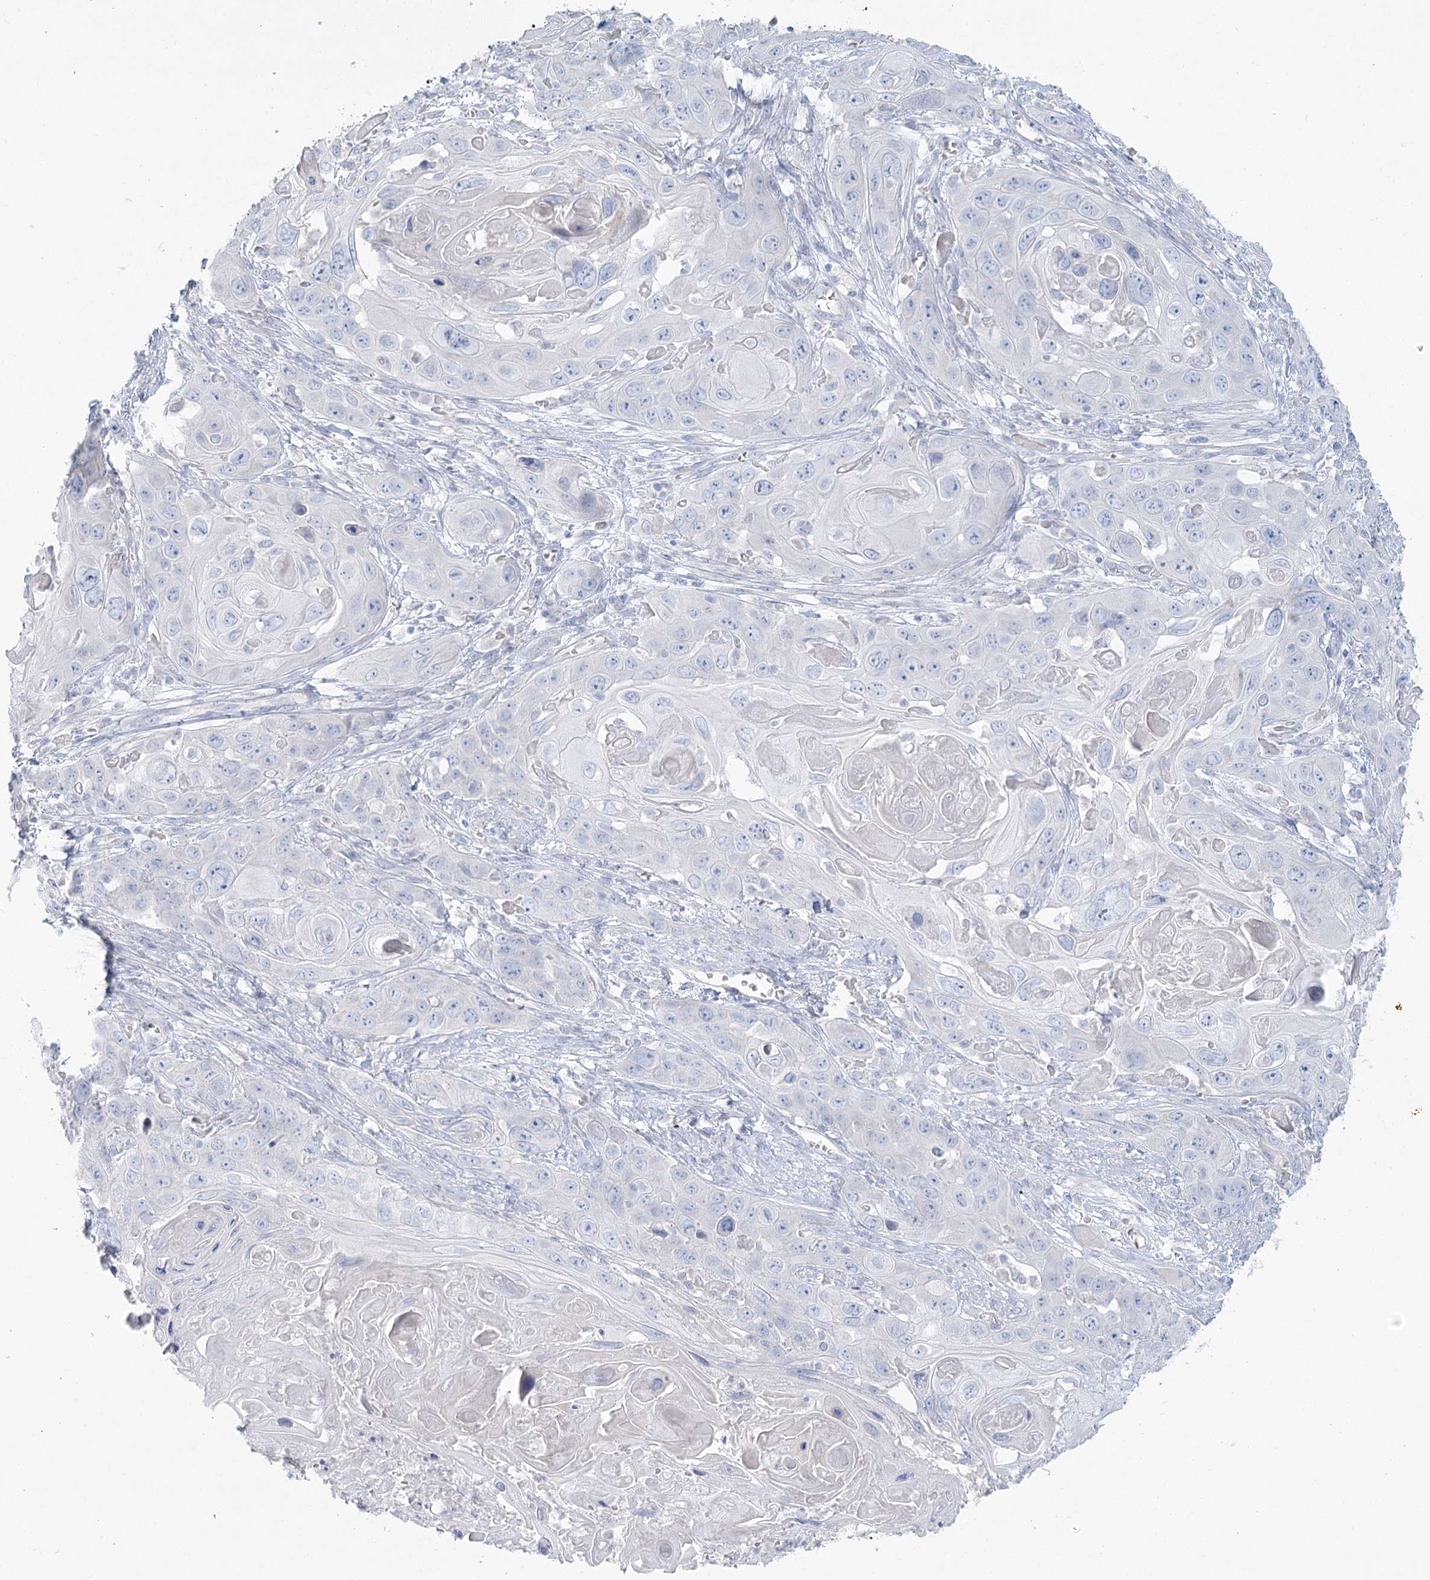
{"staining": {"intensity": "negative", "quantity": "none", "location": "none"}, "tissue": "skin cancer", "cell_type": "Tumor cells", "image_type": "cancer", "snomed": [{"axis": "morphology", "description": "Squamous cell carcinoma, NOS"}, {"axis": "topography", "description": "Skin"}], "caption": "This histopathology image is of squamous cell carcinoma (skin) stained with immunohistochemistry to label a protein in brown with the nuclei are counter-stained blue. There is no staining in tumor cells. (Immunohistochemistry (ihc), brightfield microscopy, high magnification).", "gene": "LRP2BP", "patient": {"sex": "male", "age": 55}}